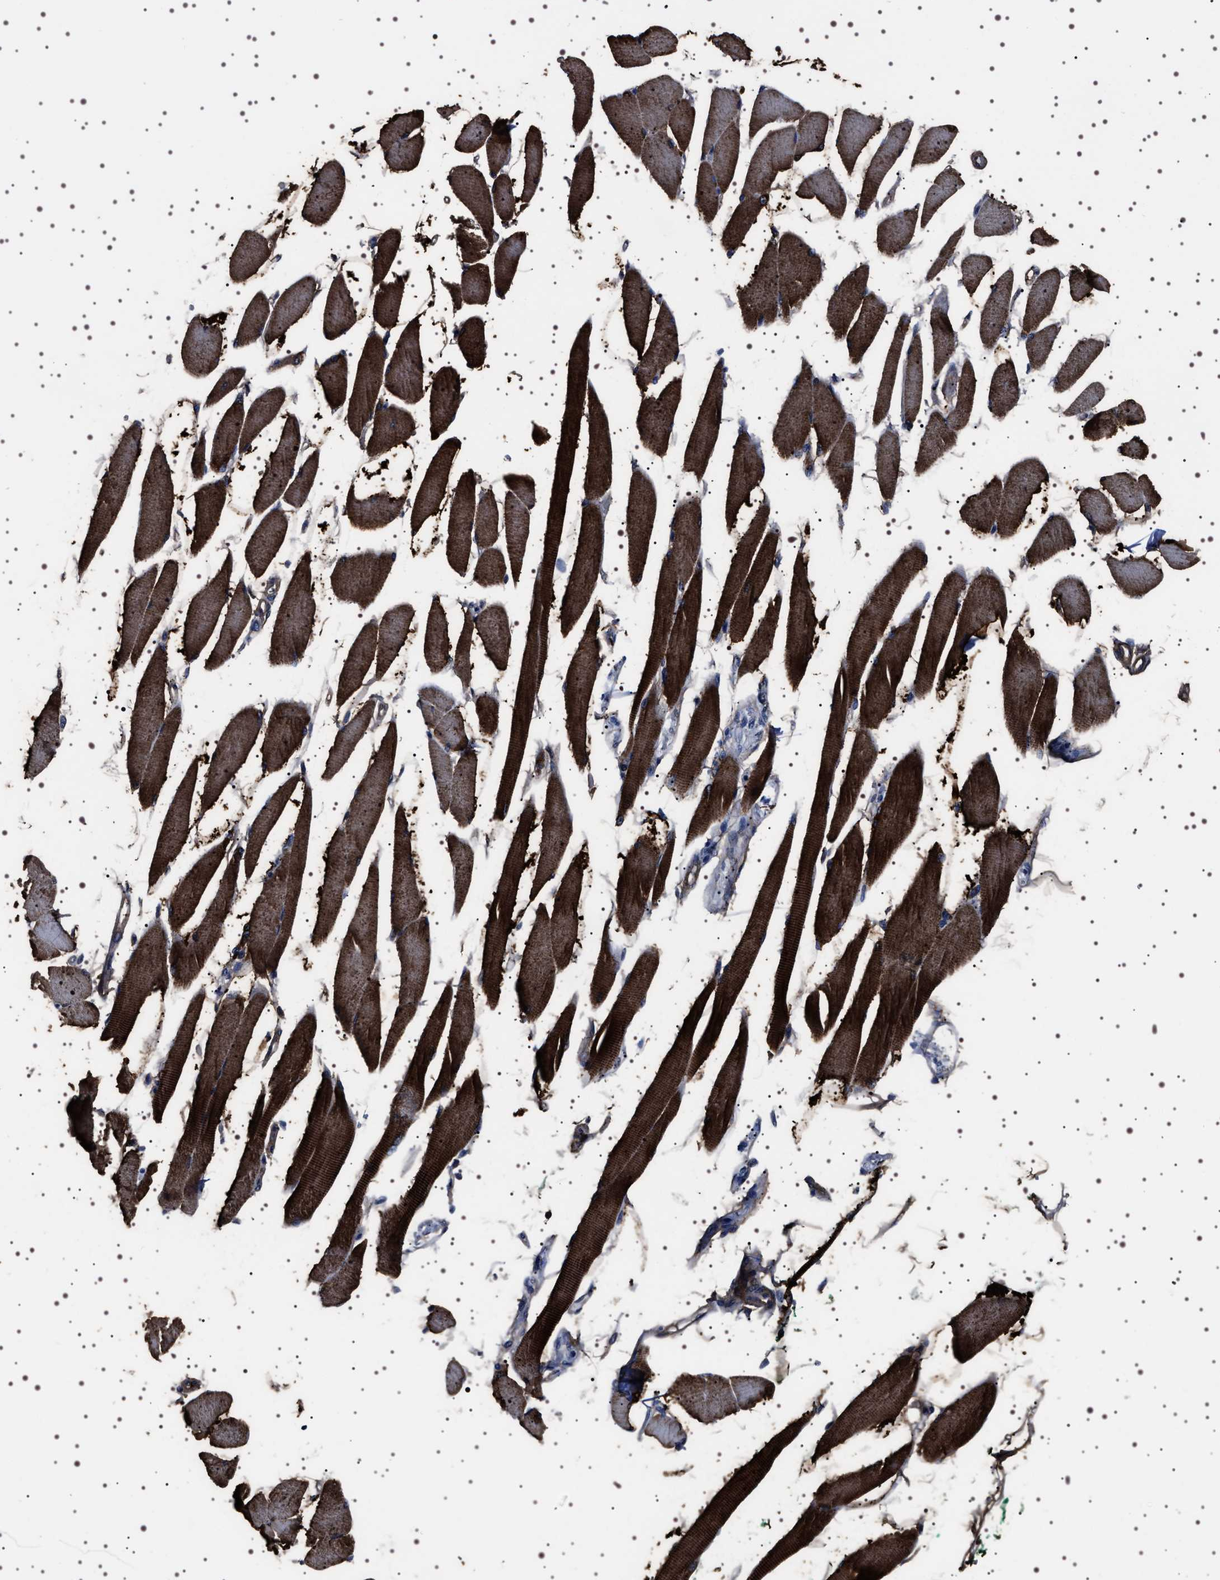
{"staining": {"intensity": "strong", "quantity": ">75%", "location": "cytoplasmic/membranous"}, "tissue": "skeletal muscle", "cell_type": "Myocytes", "image_type": "normal", "snomed": [{"axis": "morphology", "description": "Normal tissue, NOS"}, {"axis": "topography", "description": "Skeletal muscle"}, {"axis": "topography", "description": "Oral tissue"}, {"axis": "topography", "description": "Peripheral nerve tissue"}], "caption": "Strong cytoplasmic/membranous positivity for a protein is appreciated in about >75% of myocytes of benign skeletal muscle using immunohistochemistry (IHC).", "gene": "WDR1", "patient": {"sex": "female", "age": 84}}